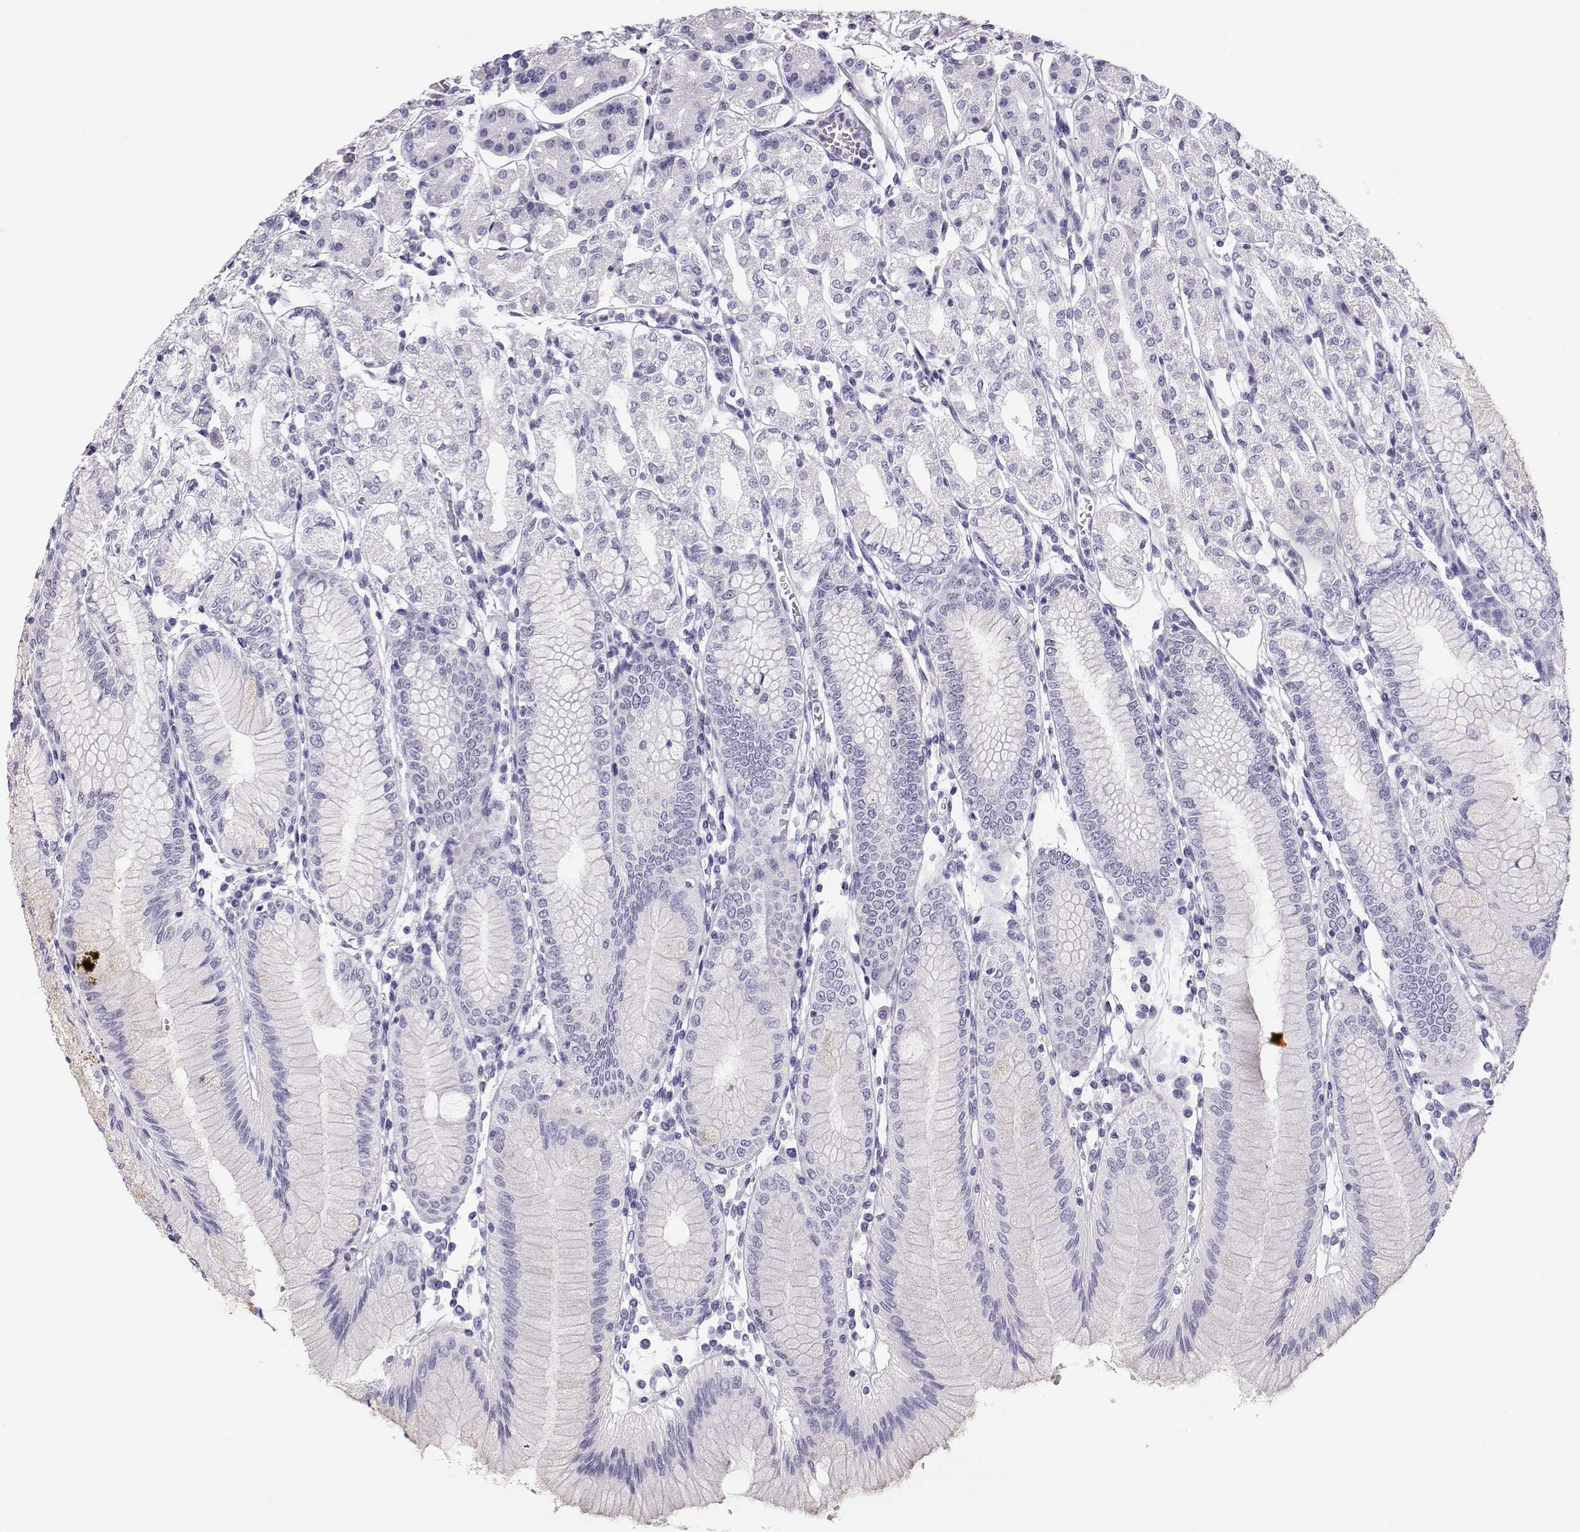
{"staining": {"intensity": "negative", "quantity": "none", "location": "none"}, "tissue": "stomach", "cell_type": "Glandular cells", "image_type": "normal", "snomed": [{"axis": "morphology", "description": "Normal tissue, NOS"}, {"axis": "topography", "description": "Skeletal muscle"}, {"axis": "topography", "description": "Stomach"}], "caption": "Image shows no significant protein staining in glandular cells of normal stomach. Nuclei are stained in blue.", "gene": "MAGEC1", "patient": {"sex": "female", "age": 57}}